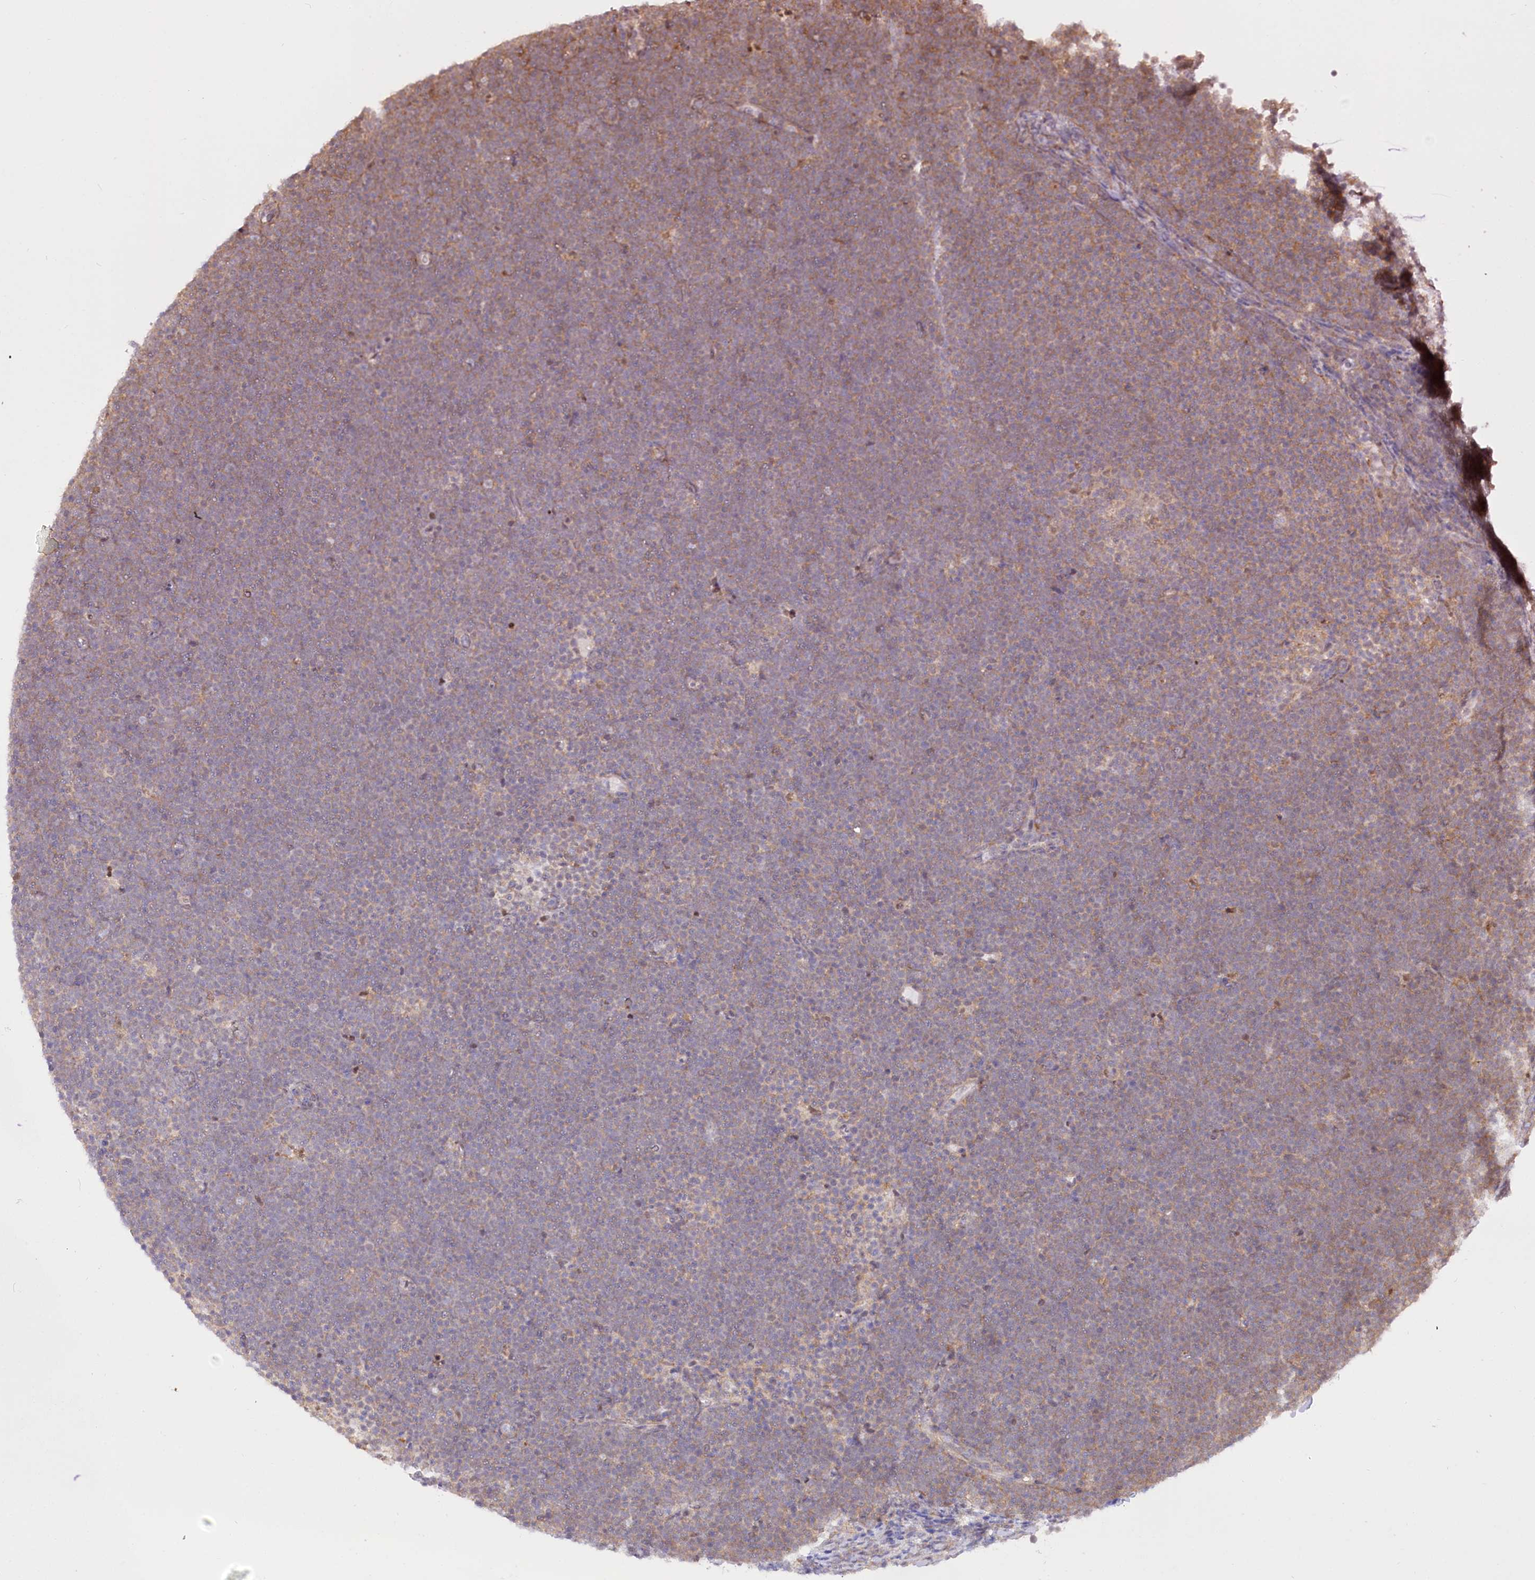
{"staining": {"intensity": "weak", "quantity": "<25%", "location": "cytoplasmic/membranous"}, "tissue": "lymphoma", "cell_type": "Tumor cells", "image_type": "cancer", "snomed": [{"axis": "morphology", "description": "Malignant lymphoma, non-Hodgkin's type, High grade"}, {"axis": "topography", "description": "Lymph node"}], "caption": "Protein analysis of malignant lymphoma, non-Hodgkin's type (high-grade) reveals no significant positivity in tumor cells. (Immunohistochemistry (ihc), brightfield microscopy, high magnification).", "gene": "PSMA1", "patient": {"sex": "male", "age": 13}}